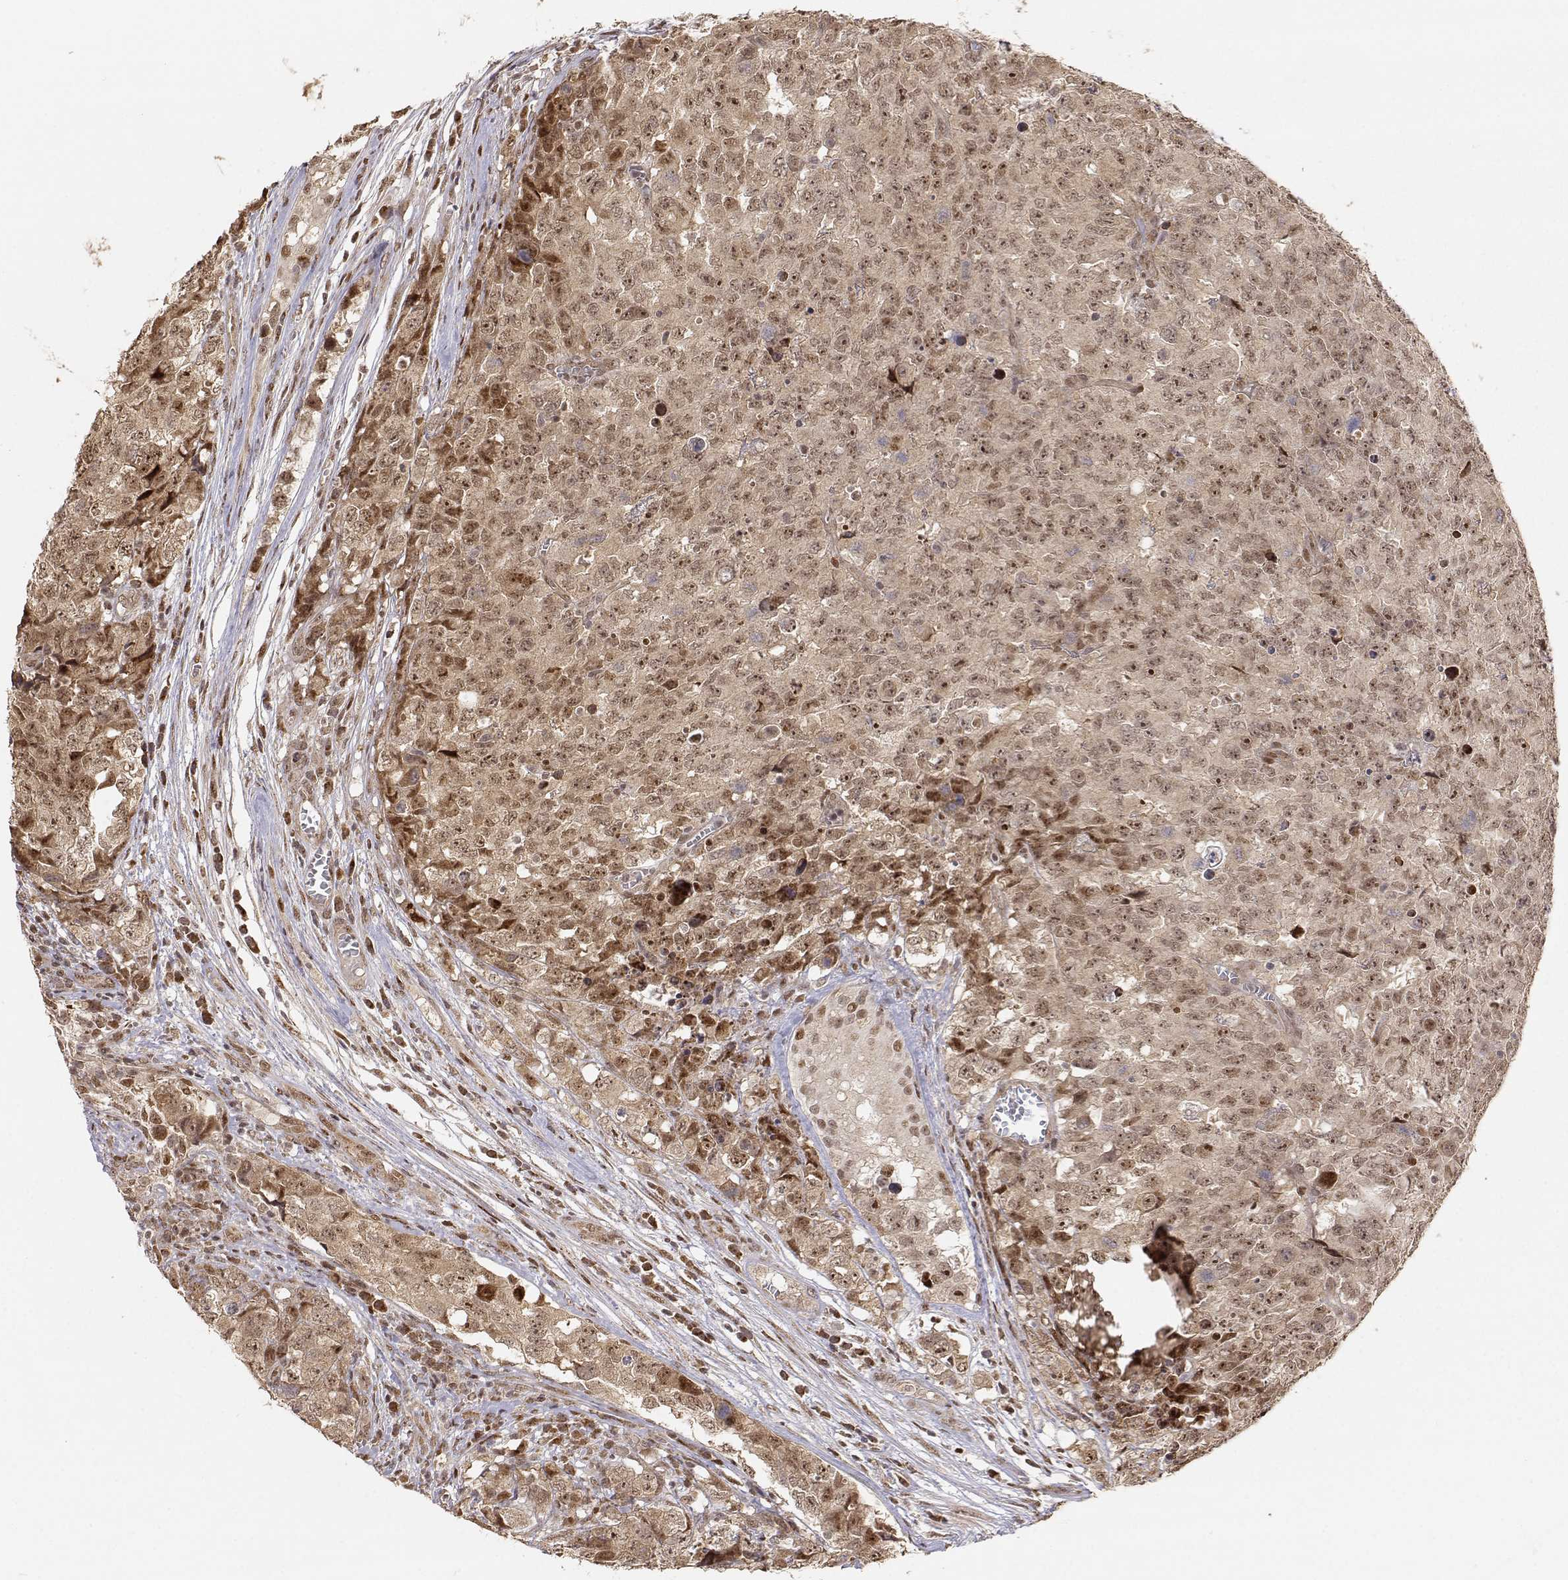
{"staining": {"intensity": "moderate", "quantity": "<25%", "location": "cytoplasmic/membranous,nuclear"}, "tissue": "testis cancer", "cell_type": "Tumor cells", "image_type": "cancer", "snomed": [{"axis": "morphology", "description": "Carcinoma, Embryonal, NOS"}, {"axis": "topography", "description": "Testis"}], "caption": "Human testis cancer stained for a protein (brown) displays moderate cytoplasmic/membranous and nuclear positive expression in about <25% of tumor cells.", "gene": "BRCA1", "patient": {"sex": "male", "age": 23}}